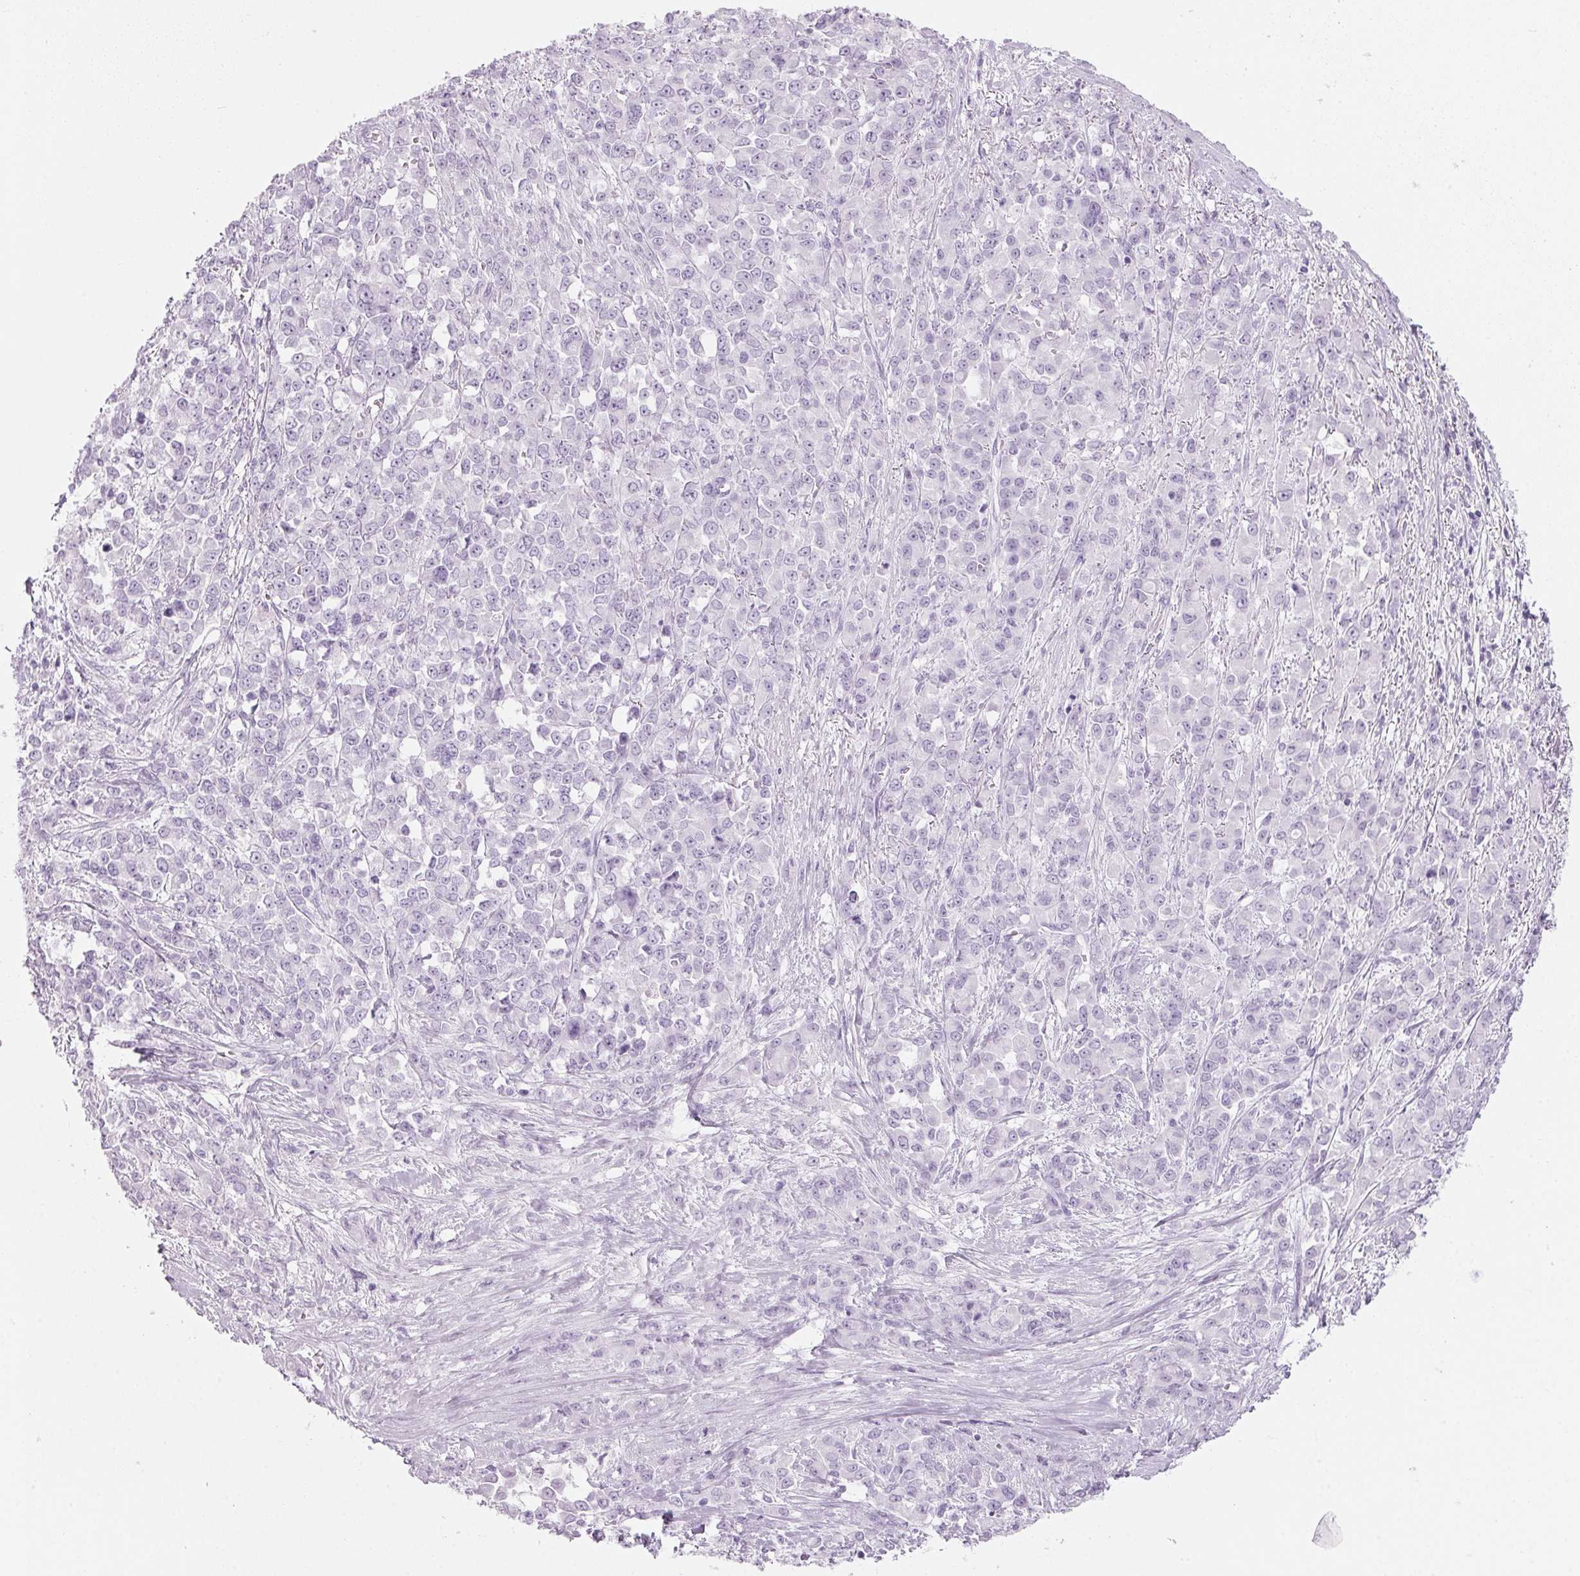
{"staining": {"intensity": "negative", "quantity": "none", "location": "none"}, "tissue": "stomach cancer", "cell_type": "Tumor cells", "image_type": "cancer", "snomed": [{"axis": "morphology", "description": "Adenocarcinoma, NOS"}, {"axis": "topography", "description": "Stomach"}], "caption": "An immunohistochemistry photomicrograph of stomach cancer (adenocarcinoma) is shown. There is no staining in tumor cells of stomach cancer (adenocarcinoma).", "gene": "DNTTIP2", "patient": {"sex": "female", "age": 76}}